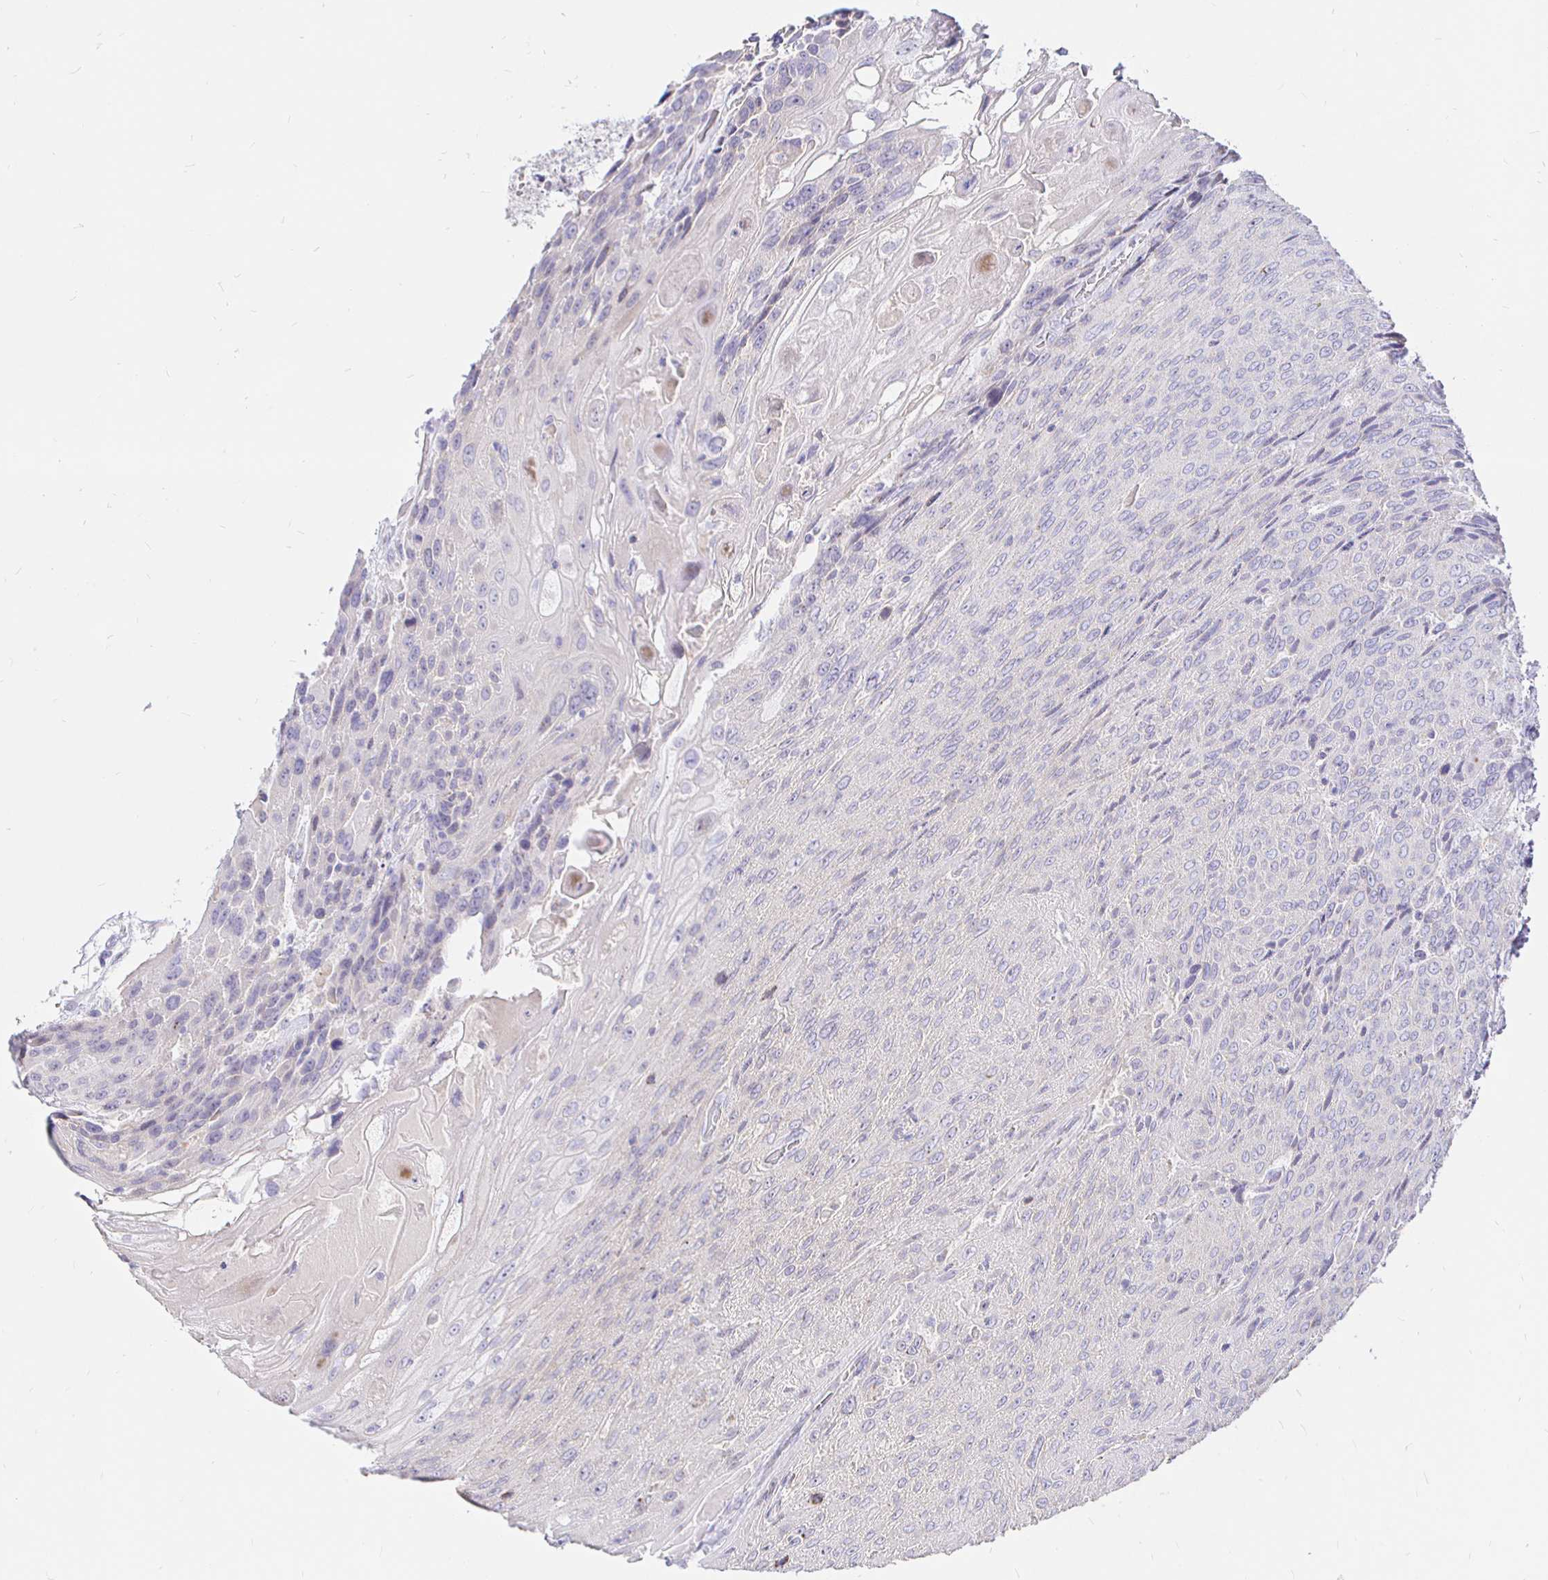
{"staining": {"intensity": "negative", "quantity": "none", "location": "none"}, "tissue": "urothelial cancer", "cell_type": "Tumor cells", "image_type": "cancer", "snomed": [{"axis": "morphology", "description": "Urothelial carcinoma, High grade"}, {"axis": "topography", "description": "Urinary bladder"}], "caption": "Tumor cells show no significant positivity in high-grade urothelial carcinoma.", "gene": "NECAB1", "patient": {"sex": "female", "age": 70}}